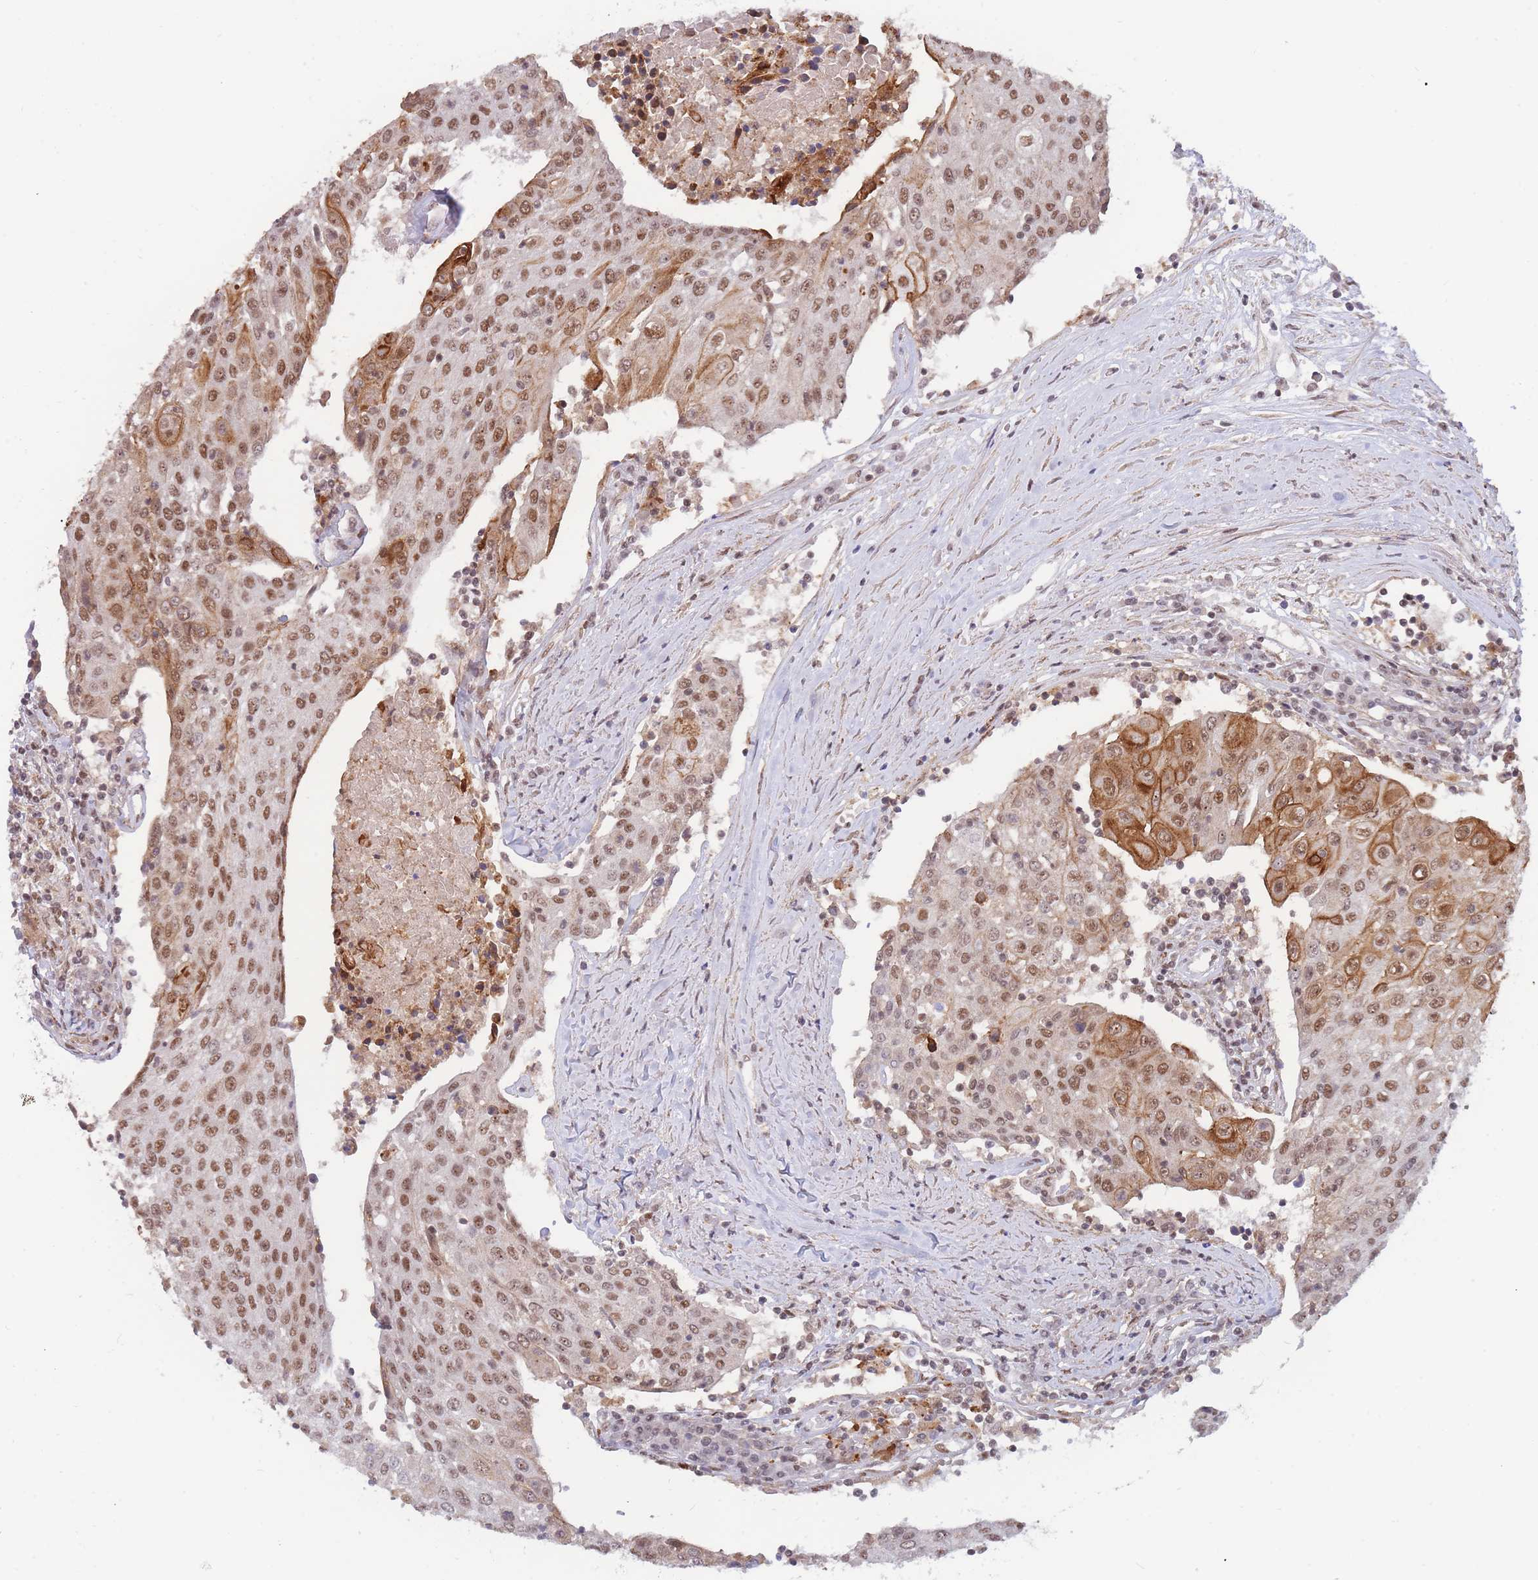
{"staining": {"intensity": "strong", "quantity": ">75%", "location": "cytoplasmic/membranous,nuclear"}, "tissue": "urothelial cancer", "cell_type": "Tumor cells", "image_type": "cancer", "snomed": [{"axis": "morphology", "description": "Urothelial carcinoma, High grade"}, {"axis": "topography", "description": "Urinary bladder"}], "caption": "Tumor cells demonstrate strong cytoplasmic/membranous and nuclear expression in approximately >75% of cells in urothelial cancer. Using DAB (brown) and hematoxylin (blue) stains, captured at high magnification using brightfield microscopy.", "gene": "BOD1L1", "patient": {"sex": "female", "age": 85}}